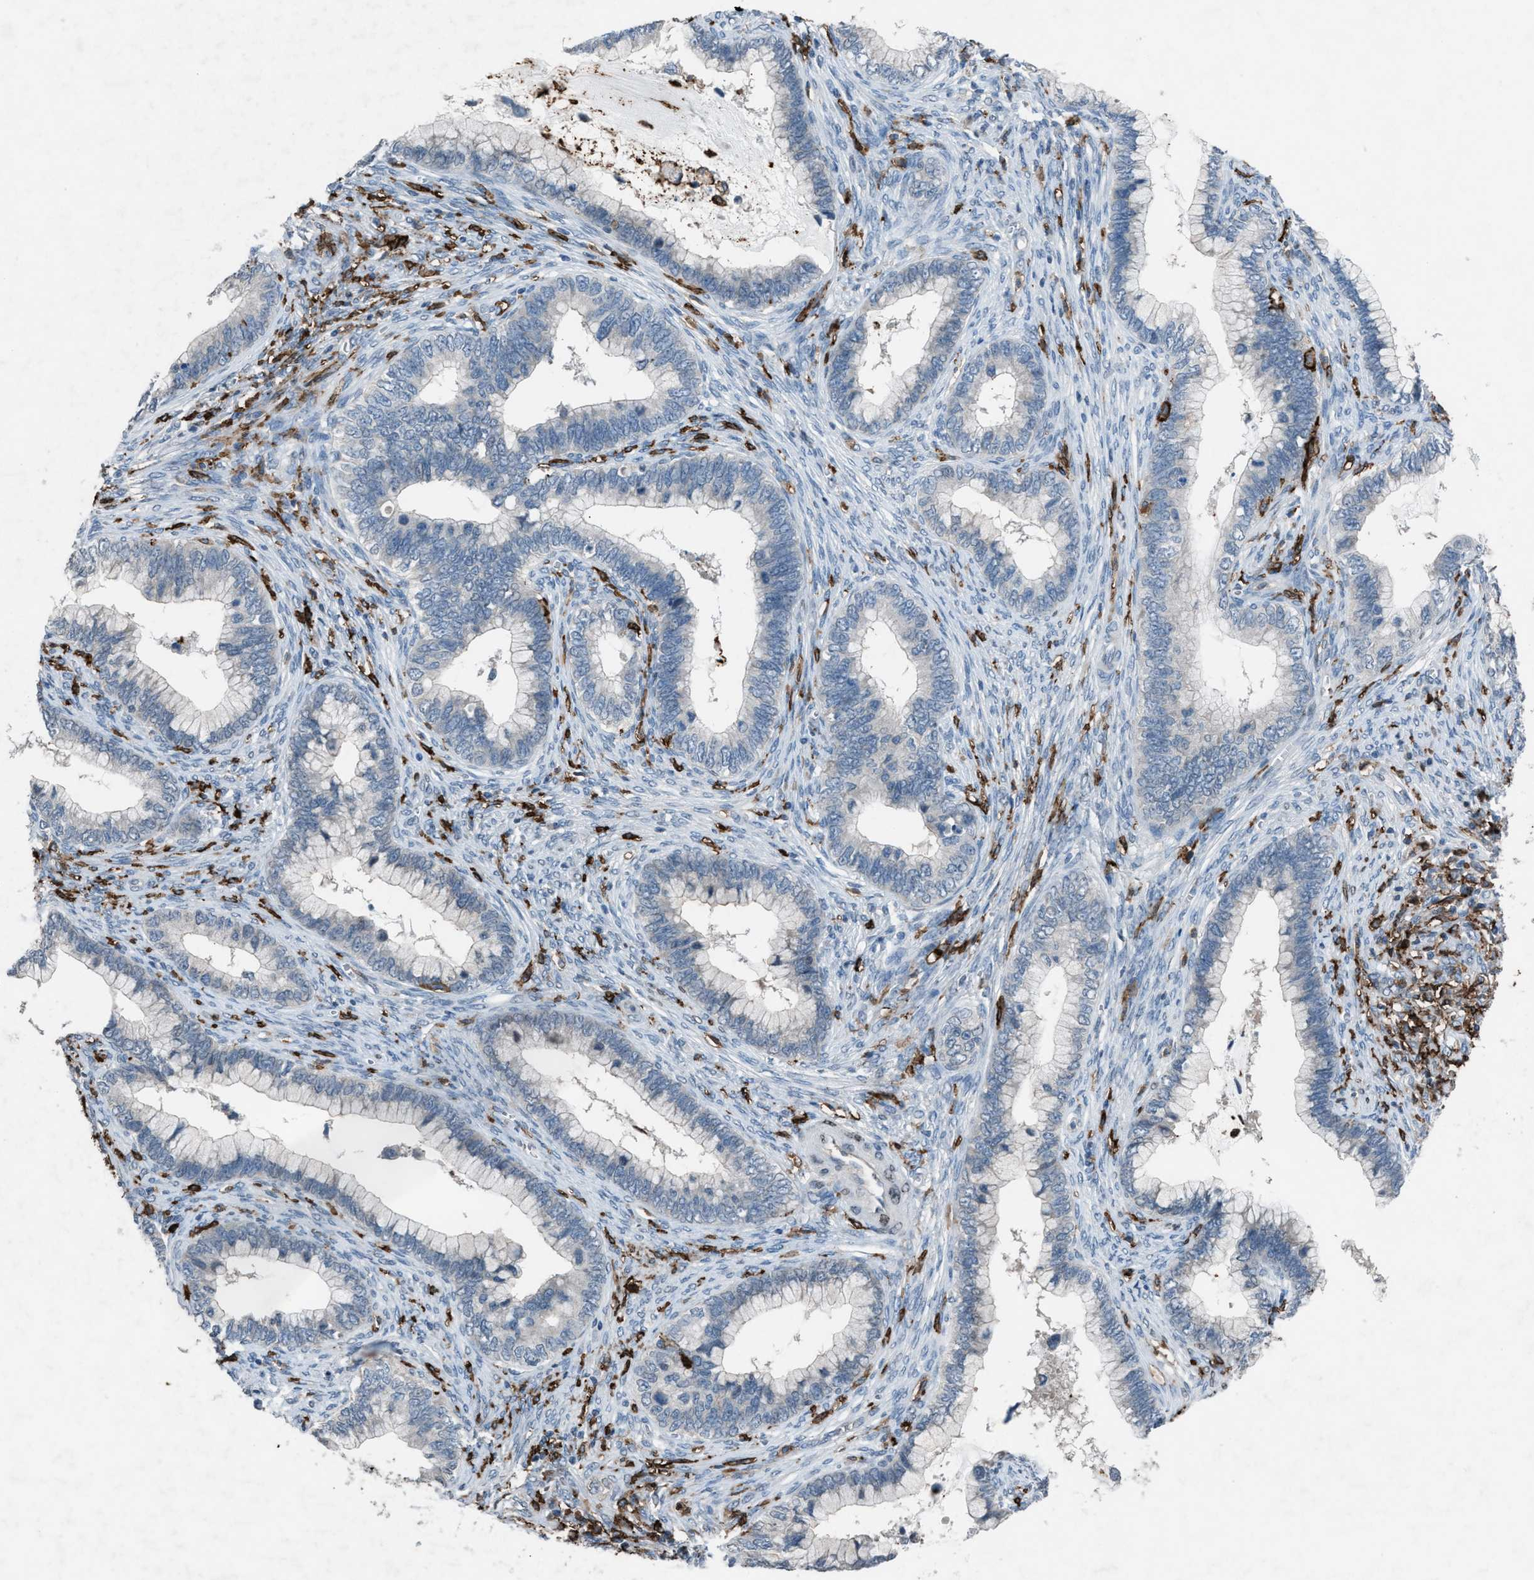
{"staining": {"intensity": "negative", "quantity": "none", "location": "none"}, "tissue": "cervical cancer", "cell_type": "Tumor cells", "image_type": "cancer", "snomed": [{"axis": "morphology", "description": "Adenocarcinoma, NOS"}, {"axis": "topography", "description": "Cervix"}], "caption": "Immunohistochemistry (IHC) photomicrograph of human cervical cancer (adenocarcinoma) stained for a protein (brown), which demonstrates no positivity in tumor cells. (DAB (3,3'-diaminobenzidine) immunohistochemistry visualized using brightfield microscopy, high magnification).", "gene": "FCER1G", "patient": {"sex": "female", "age": 44}}